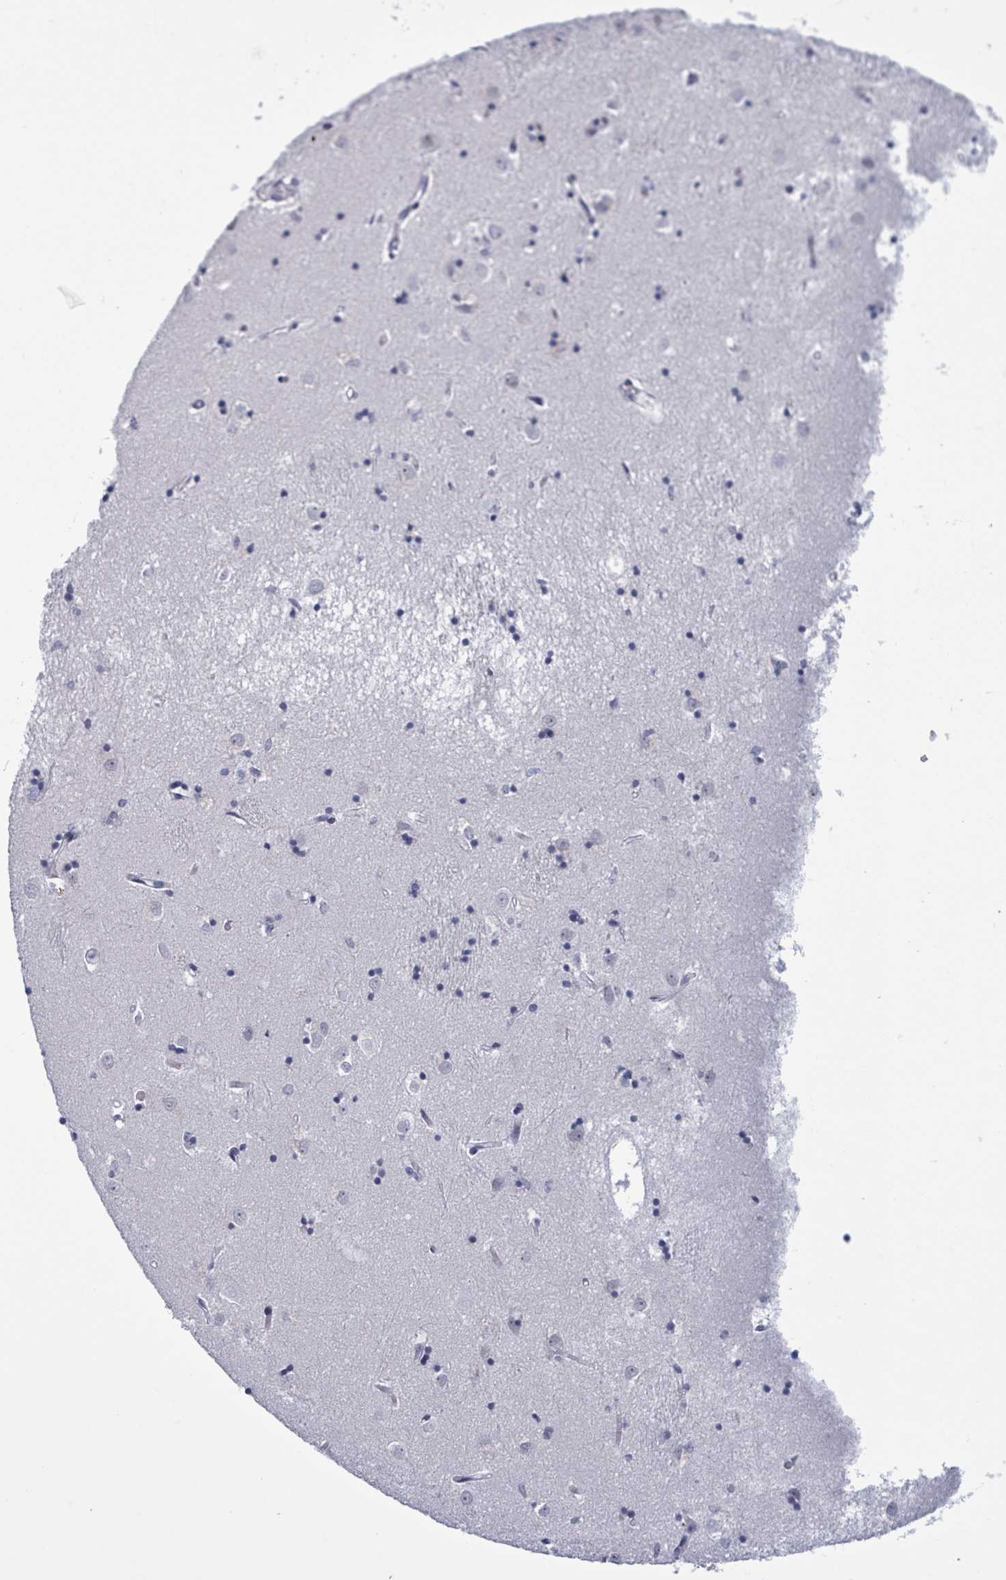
{"staining": {"intensity": "negative", "quantity": "none", "location": "none"}, "tissue": "caudate", "cell_type": "Glial cells", "image_type": "normal", "snomed": [{"axis": "morphology", "description": "Normal tissue, NOS"}, {"axis": "topography", "description": "Lateral ventricle wall"}], "caption": "Immunohistochemistry histopathology image of normal human caudate stained for a protein (brown), which shows no expression in glial cells.", "gene": "ZNF771", "patient": {"sex": "male", "age": 70}}